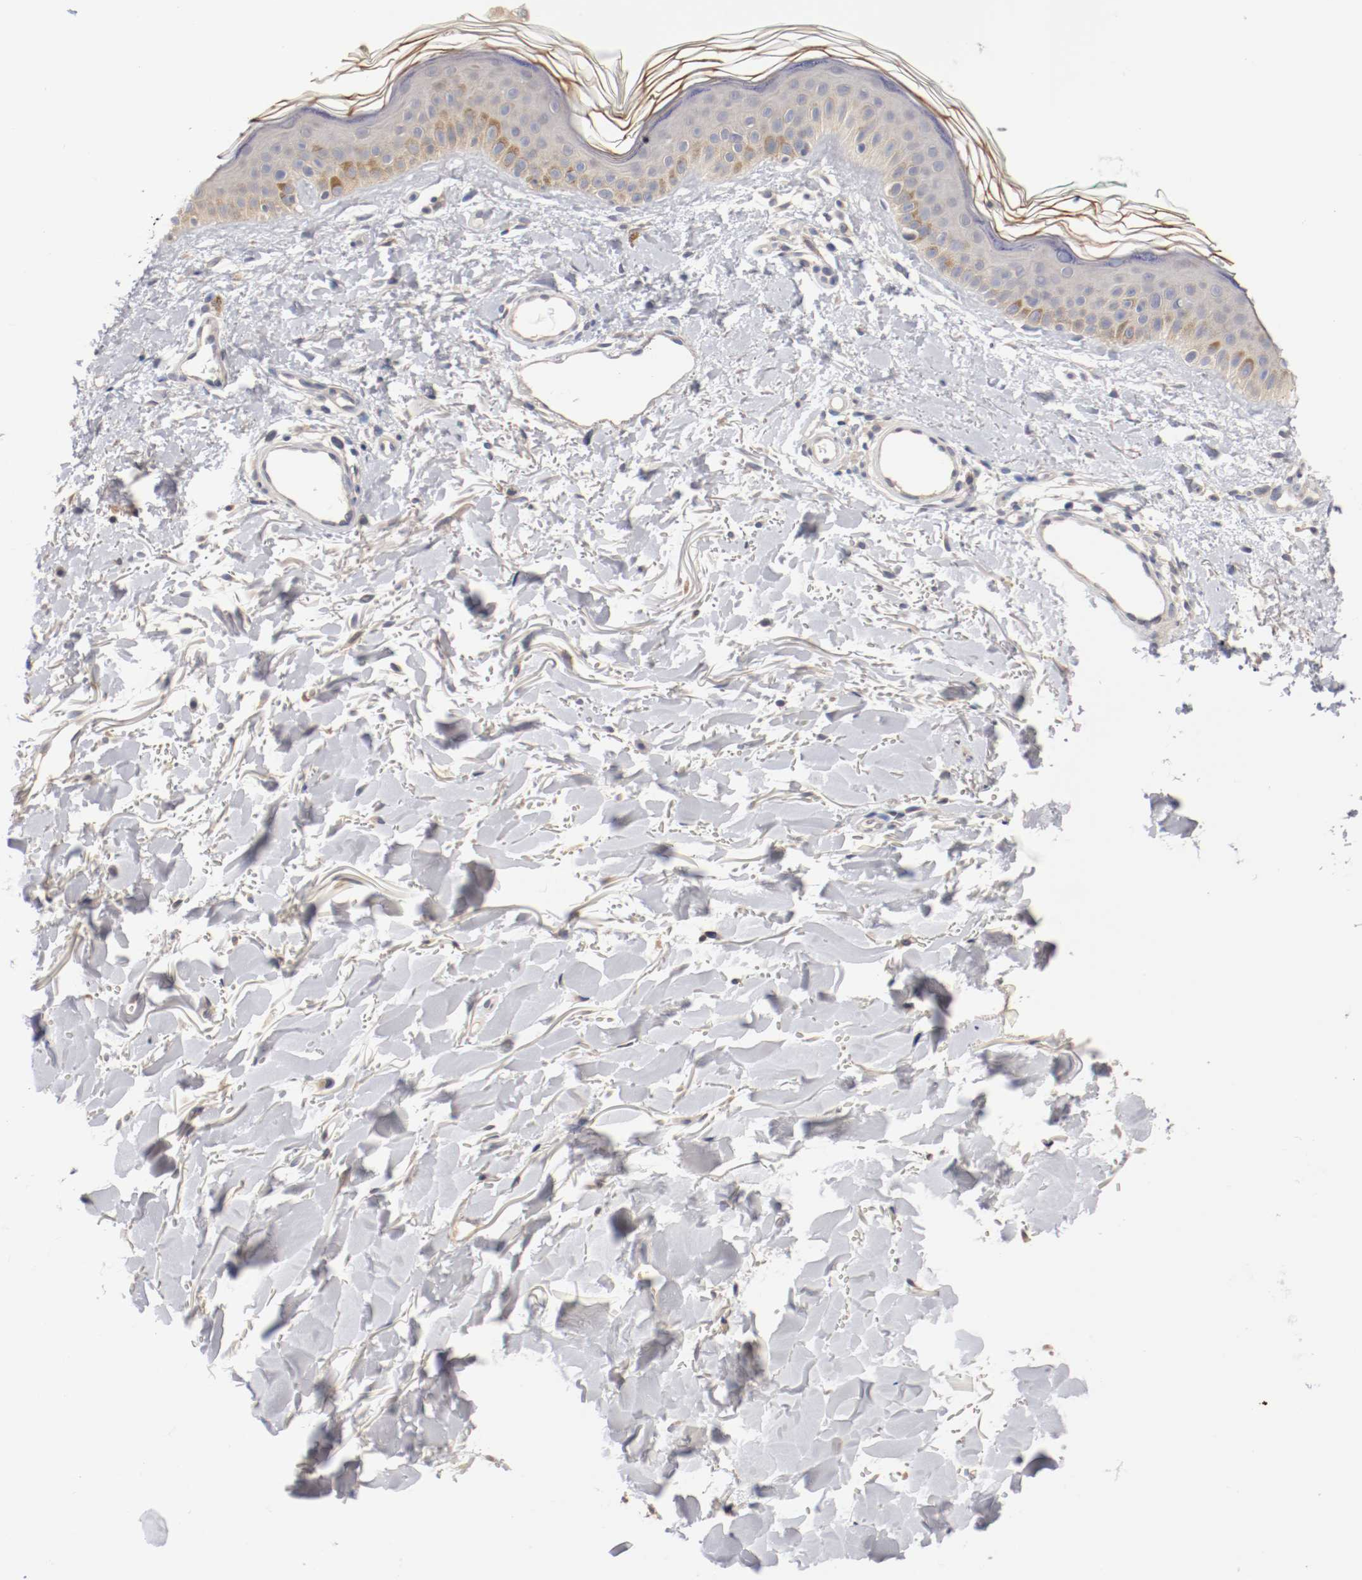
{"staining": {"intensity": "negative", "quantity": "none", "location": "none"}, "tissue": "skin", "cell_type": "Fibroblasts", "image_type": "normal", "snomed": [{"axis": "morphology", "description": "Normal tissue, NOS"}, {"axis": "topography", "description": "Skin"}], "caption": "The micrograph demonstrates no significant staining in fibroblasts of skin.", "gene": "CEBPE", "patient": {"sex": "male", "age": 71}}